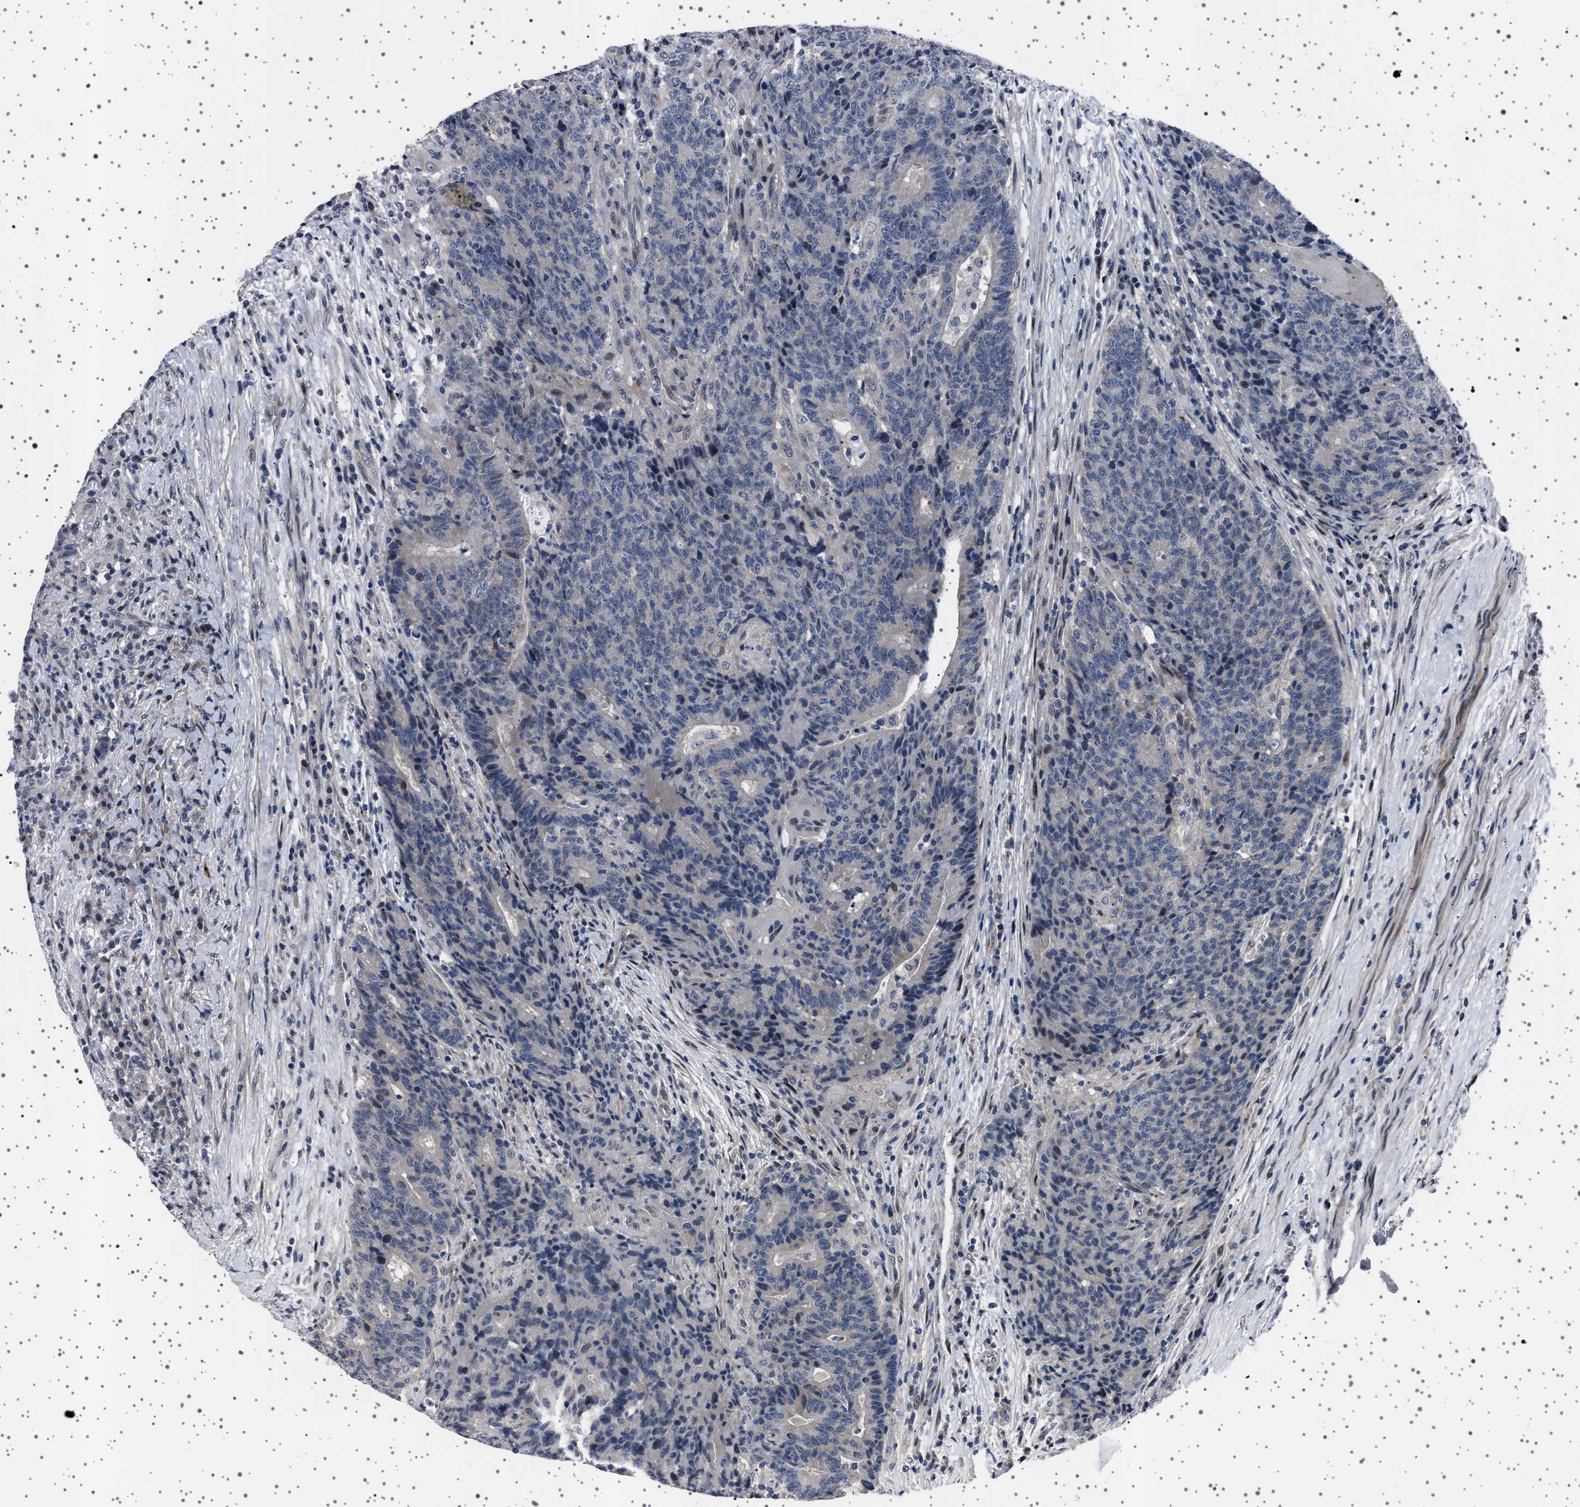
{"staining": {"intensity": "negative", "quantity": "none", "location": "none"}, "tissue": "colorectal cancer", "cell_type": "Tumor cells", "image_type": "cancer", "snomed": [{"axis": "morphology", "description": "Normal tissue, NOS"}, {"axis": "morphology", "description": "Adenocarcinoma, NOS"}, {"axis": "topography", "description": "Colon"}], "caption": "An immunohistochemistry image of colorectal cancer is shown. There is no staining in tumor cells of colorectal cancer.", "gene": "PAK5", "patient": {"sex": "female", "age": 75}}